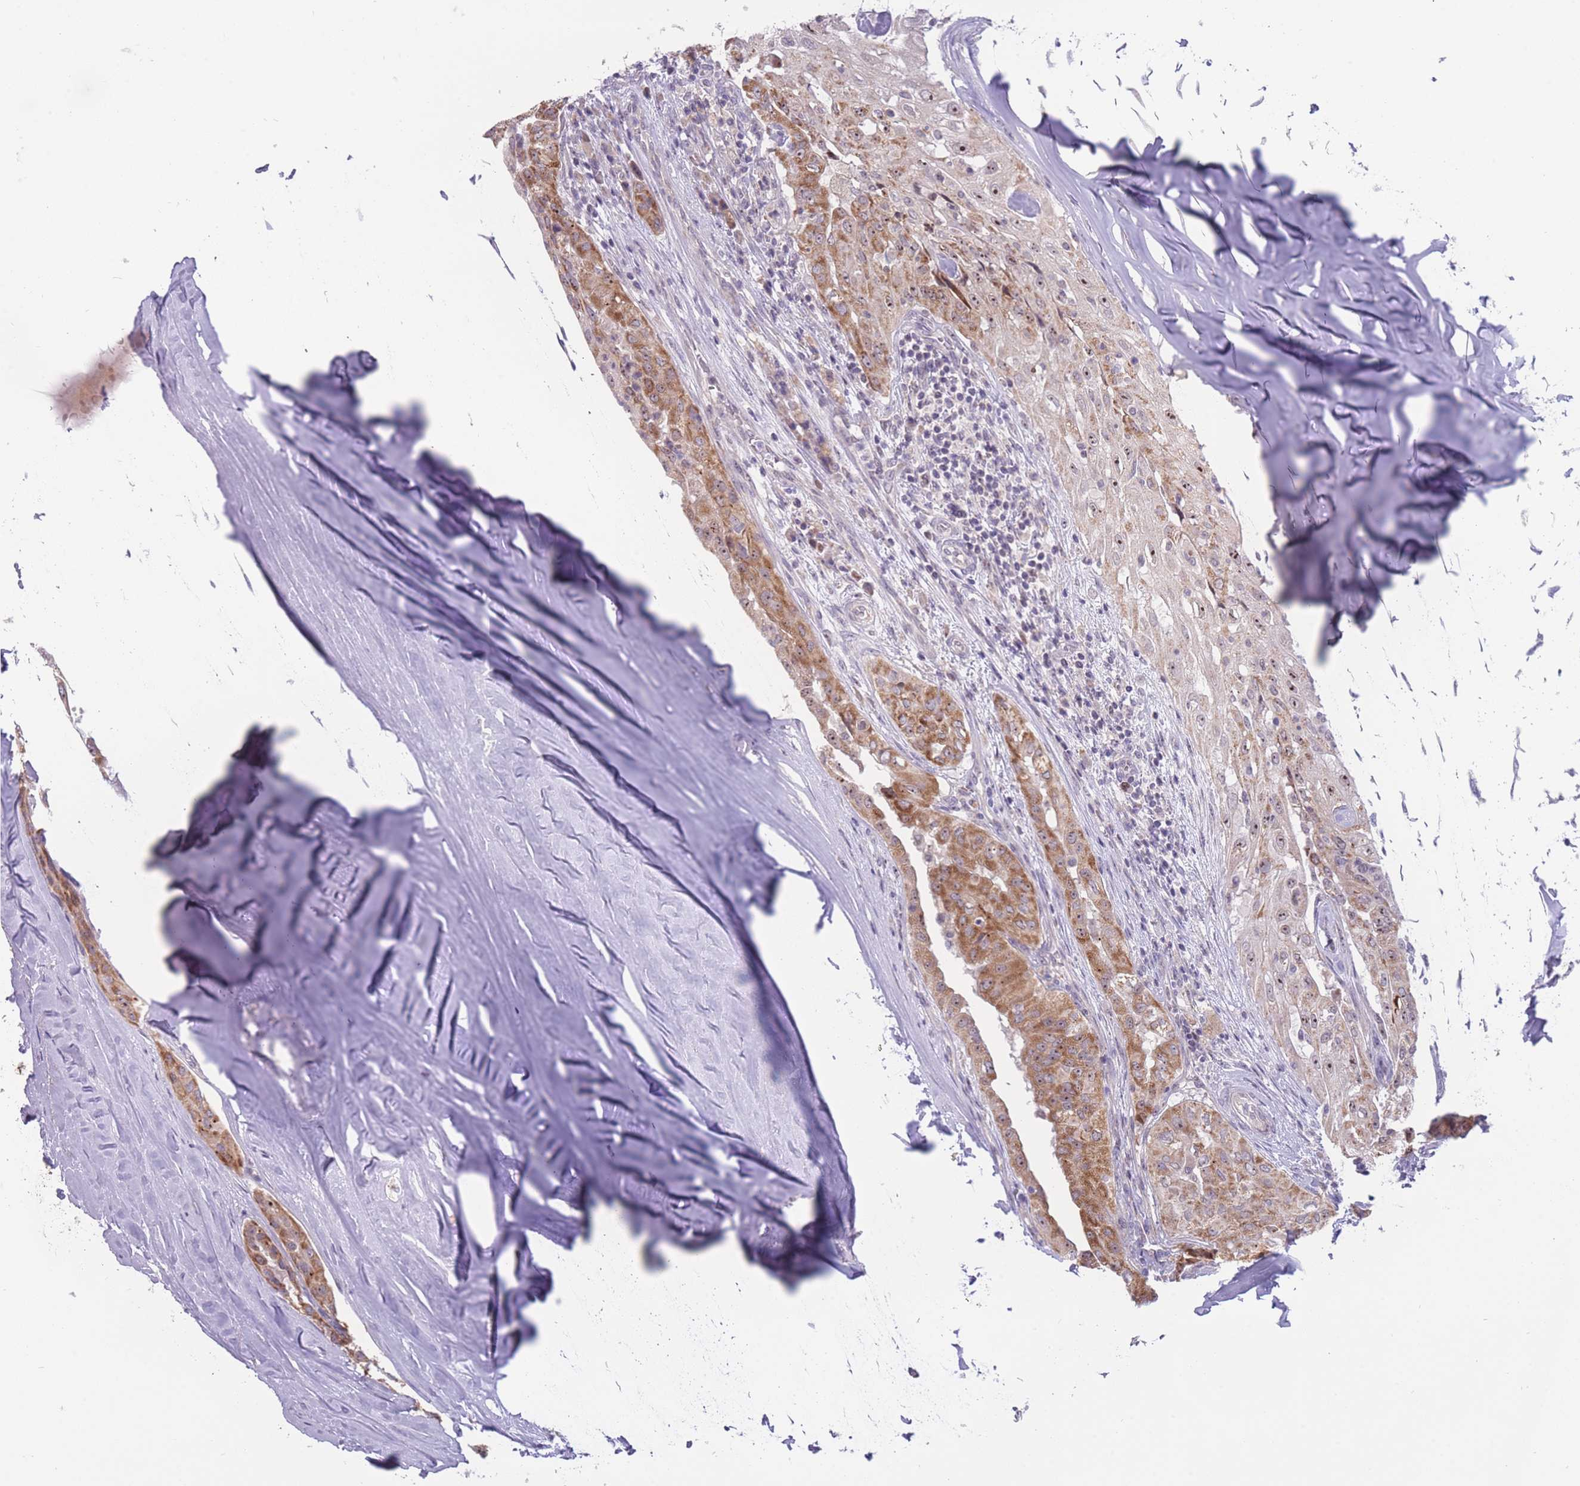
{"staining": {"intensity": "moderate", "quantity": ">75%", "location": "cytoplasmic/membranous,nuclear"}, "tissue": "thyroid cancer", "cell_type": "Tumor cells", "image_type": "cancer", "snomed": [{"axis": "morphology", "description": "Papillary adenocarcinoma, NOS"}, {"axis": "topography", "description": "Thyroid gland"}], "caption": "About >75% of tumor cells in thyroid cancer show moderate cytoplasmic/membranous and nuclear protein positivity as visualized by brown immunohistochemical staining.", "gene": "MCIDAS", "patient": {"sex": "female", "age": 59}}